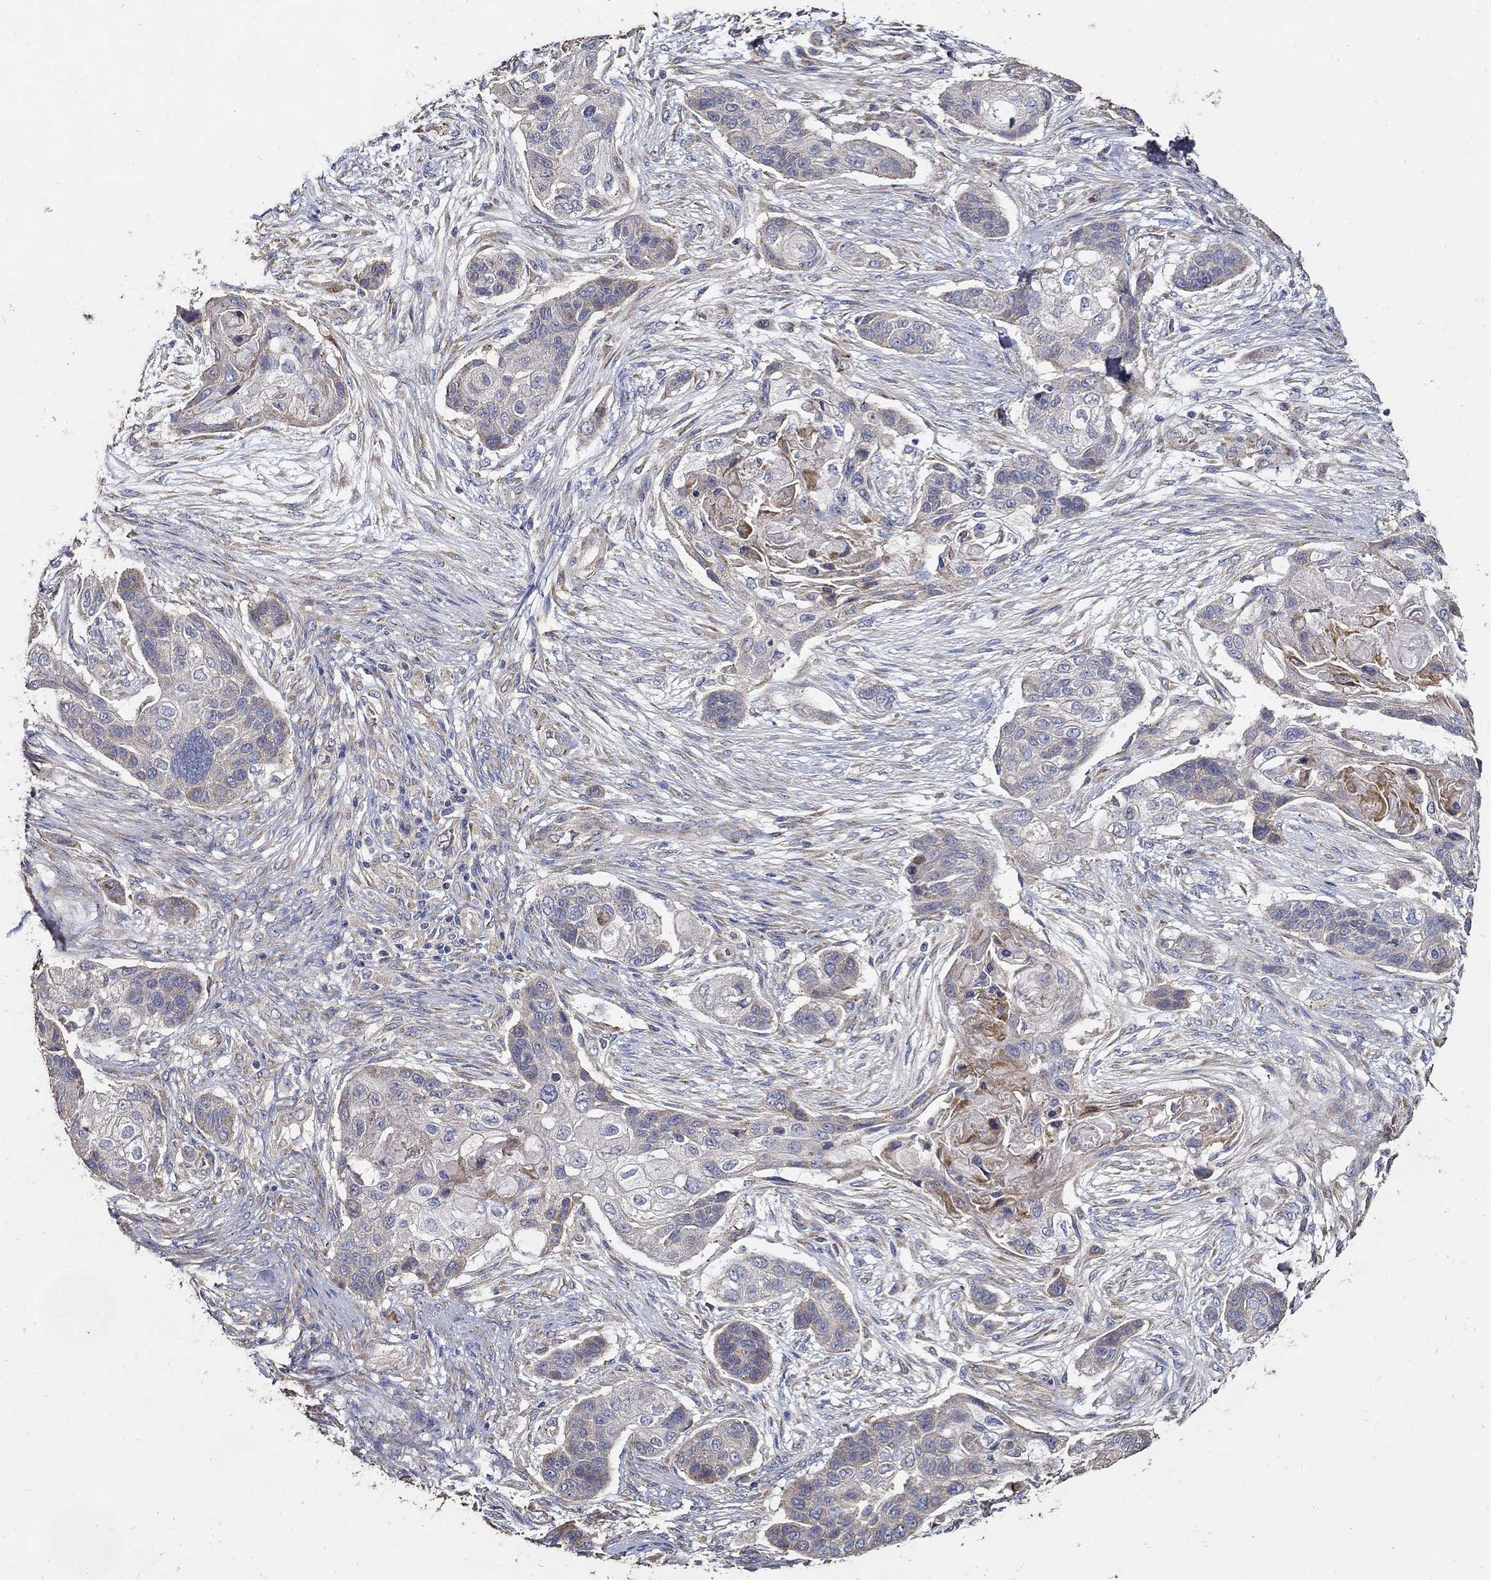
{"staining": {"intensity": "weak", "quantity": "<25%", "location": "cytoplasmic/membranous"}, "tissue": "lung cancer", "cell_type": "Tumor cells", "image_type": "cancer", "snomed": [{"axis": "morphology", "description": "Squamous cell carcinoma, NOS"}, {"axis": "topography", "description": "Lung"}], "caption": "Lung squamous cell carcinoma stained for a protein using immunohistochemistry (IHC) shows no expression tumor cells.", "gene": "EMILIN3", "patient": {"sex": "male", "age": 69}}